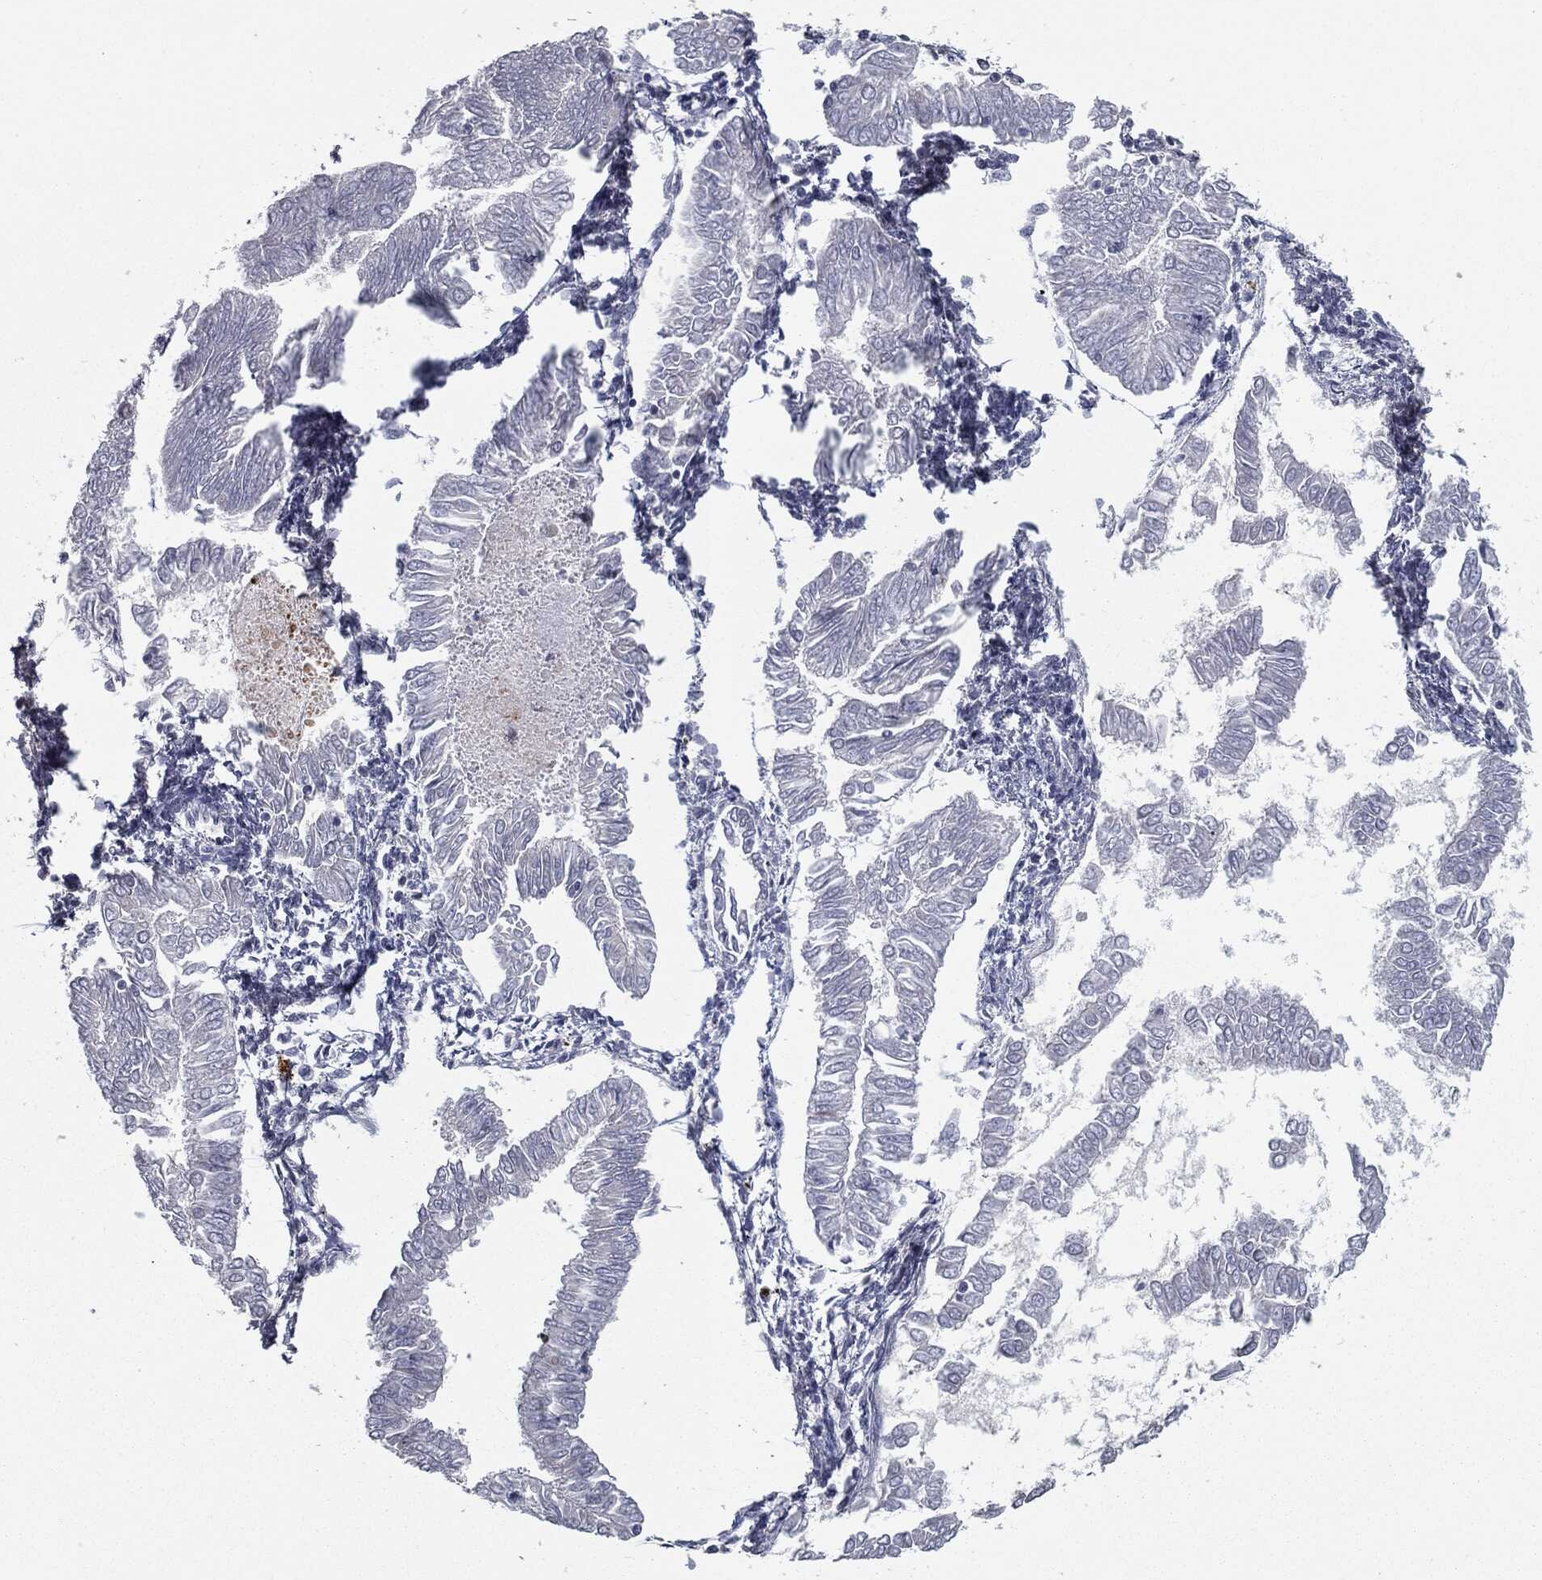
{"staining": {"intensity": "negative", "quantity": "none", "location": "none"}, "tissue": "endometrial cancer", "cell_type": "Tumor cells", "image_type": "cancer", "snomed": [{"axis": "morphology", "description": "Adenocarcinoma, NOS"}, {"axis": "topography", "description": "Endometrium"}], "caption": "Tumor cells show no significant positivity in endometrial adenocarcinoma.", "gene": "CHCHD2", "patient": {"sex": "female", "age": 53}}